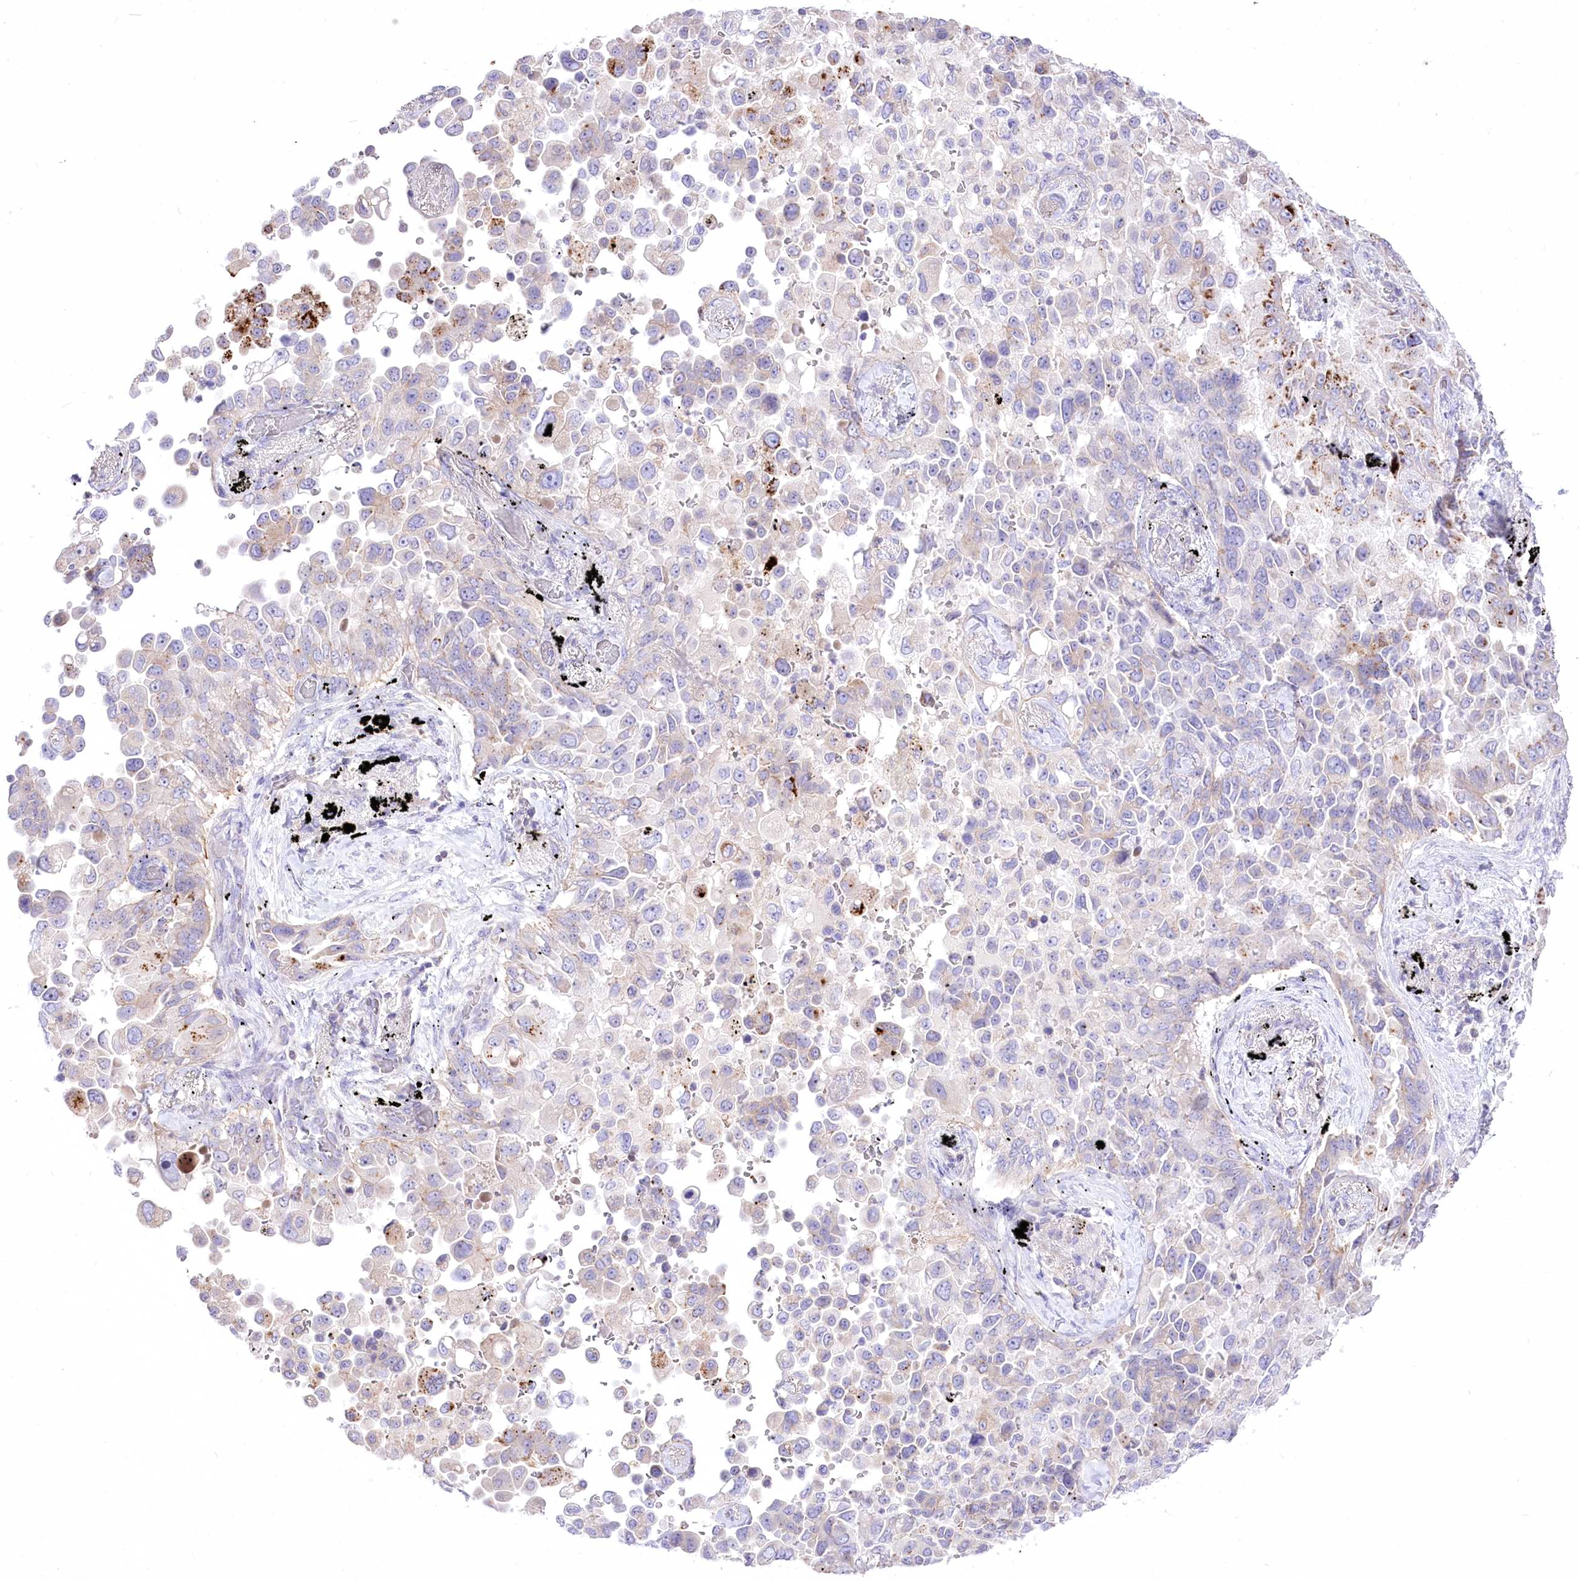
{"staining": {"intensity": "weak", "quantity": "<25%", "location": "cytoplasmic/membranous"}, "tissue": "lung cancer", "cell_type": "Tumor cells", "image_type": "cancer", "snomed": [{"axis": "morphology", "description": "Adenocarcinoma, NOS"}, {"axis": "topography", "description": "Lung"}], "caption": "Immunohistochemistry of lung cancer (adenocarcinoma) shows no staining in tumor cells. The staining is performed using DAB brown chromogen with nuclei counter-stained in using hematoxylin.", "gene": "HELT", "patient": {"sex": "female", "age": 67}}